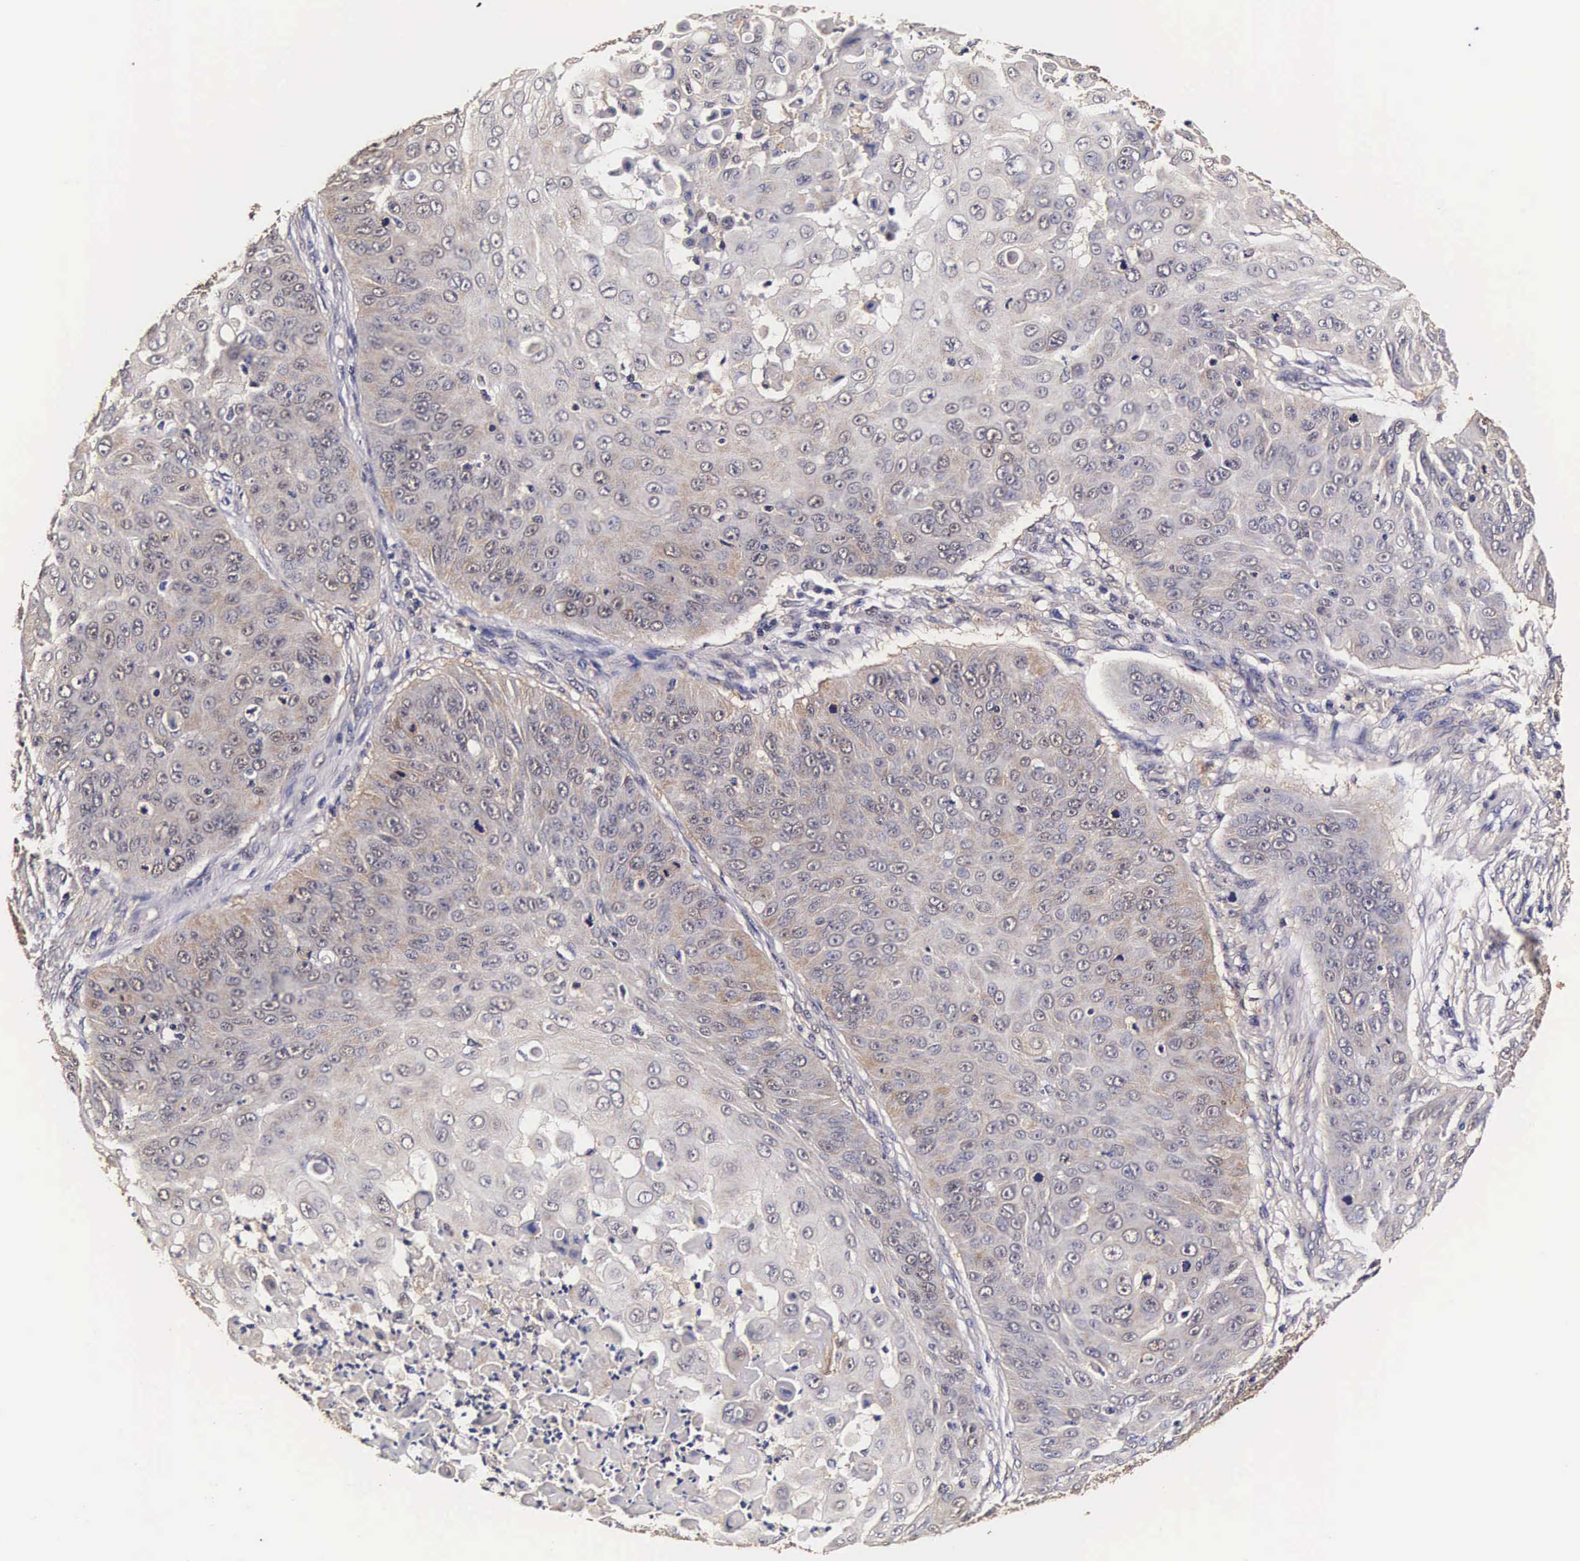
{"staining": {"intensity": "weak", "quantity": "25%-75%", "location": "cytoplasmic/membranous,nuclear"}, "tissue": "skin cancer", "cell_type": "Tumor cells", "image_type": "cancer", "snomed": [{"axis": "morphology", "description": "Squamous cell carcinoma, NOS"}, {"axis": "topography", "description": "Skin"}], "caption": "Skin cancer stained with a protein marker reveals weak staining in tumor cells.", "gene": "TECPR2", "patient": {"sex": "male", "age": 82}}